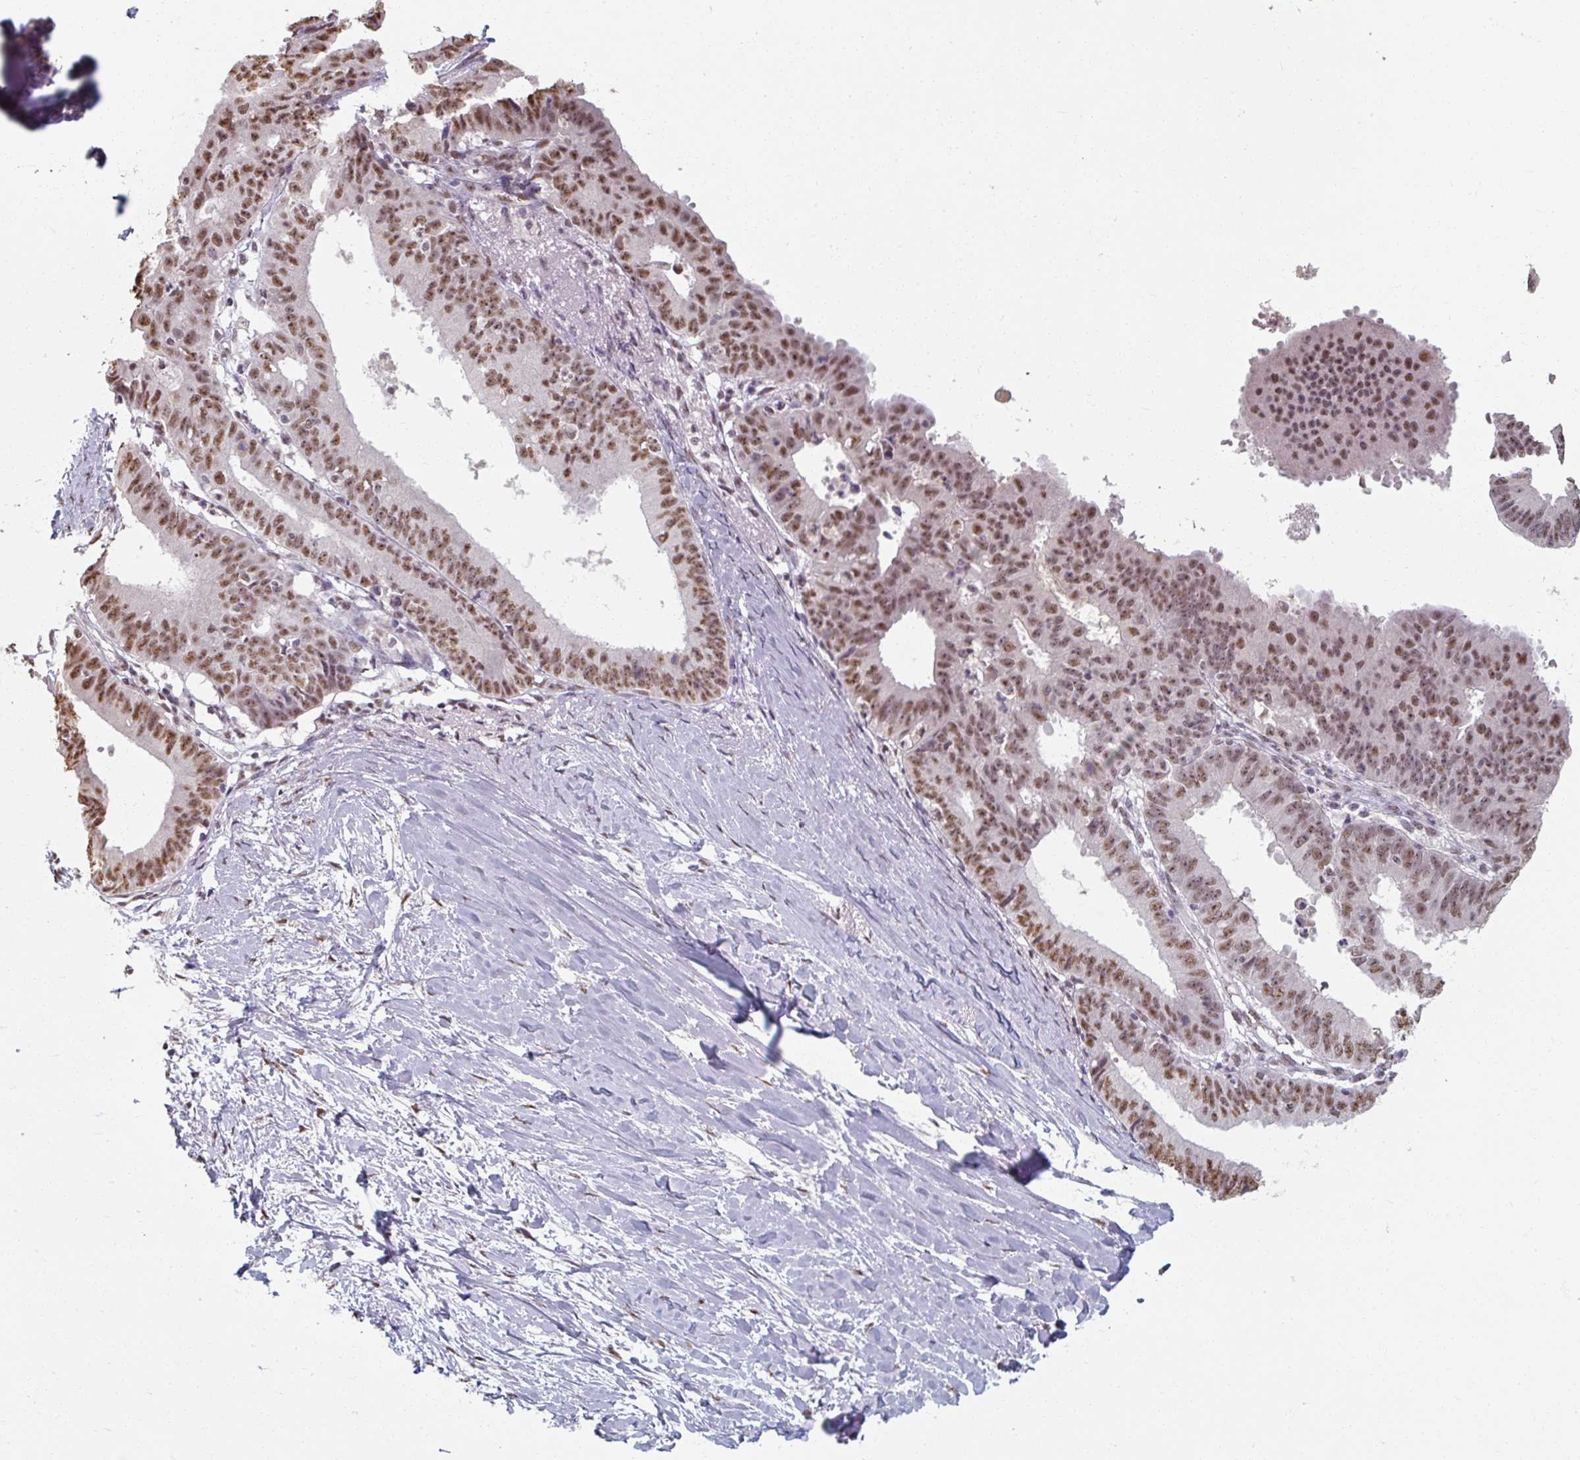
{"staining": {"intensity": "moderate", "quantity": "25%-75%", "location": "nuclear"}, "tissue": "ovarian cancer", "cell_type": "Tumor cells", "image_type": "cancer", "snomed": [{"axis": "morphology", "description": "Carcinoma, endometroid"}, {"axis": "topography", "description": "Ovary"}], "caption": "Moderate nuclear protein expression is seen in about 25%-75% of tumor cells in ovarian cancer. Ihc stains the protein in brown and the nuclei are stained blue.", "gene": "ZFTRAF1", "patient": {"sex": "female", "age": 42}}